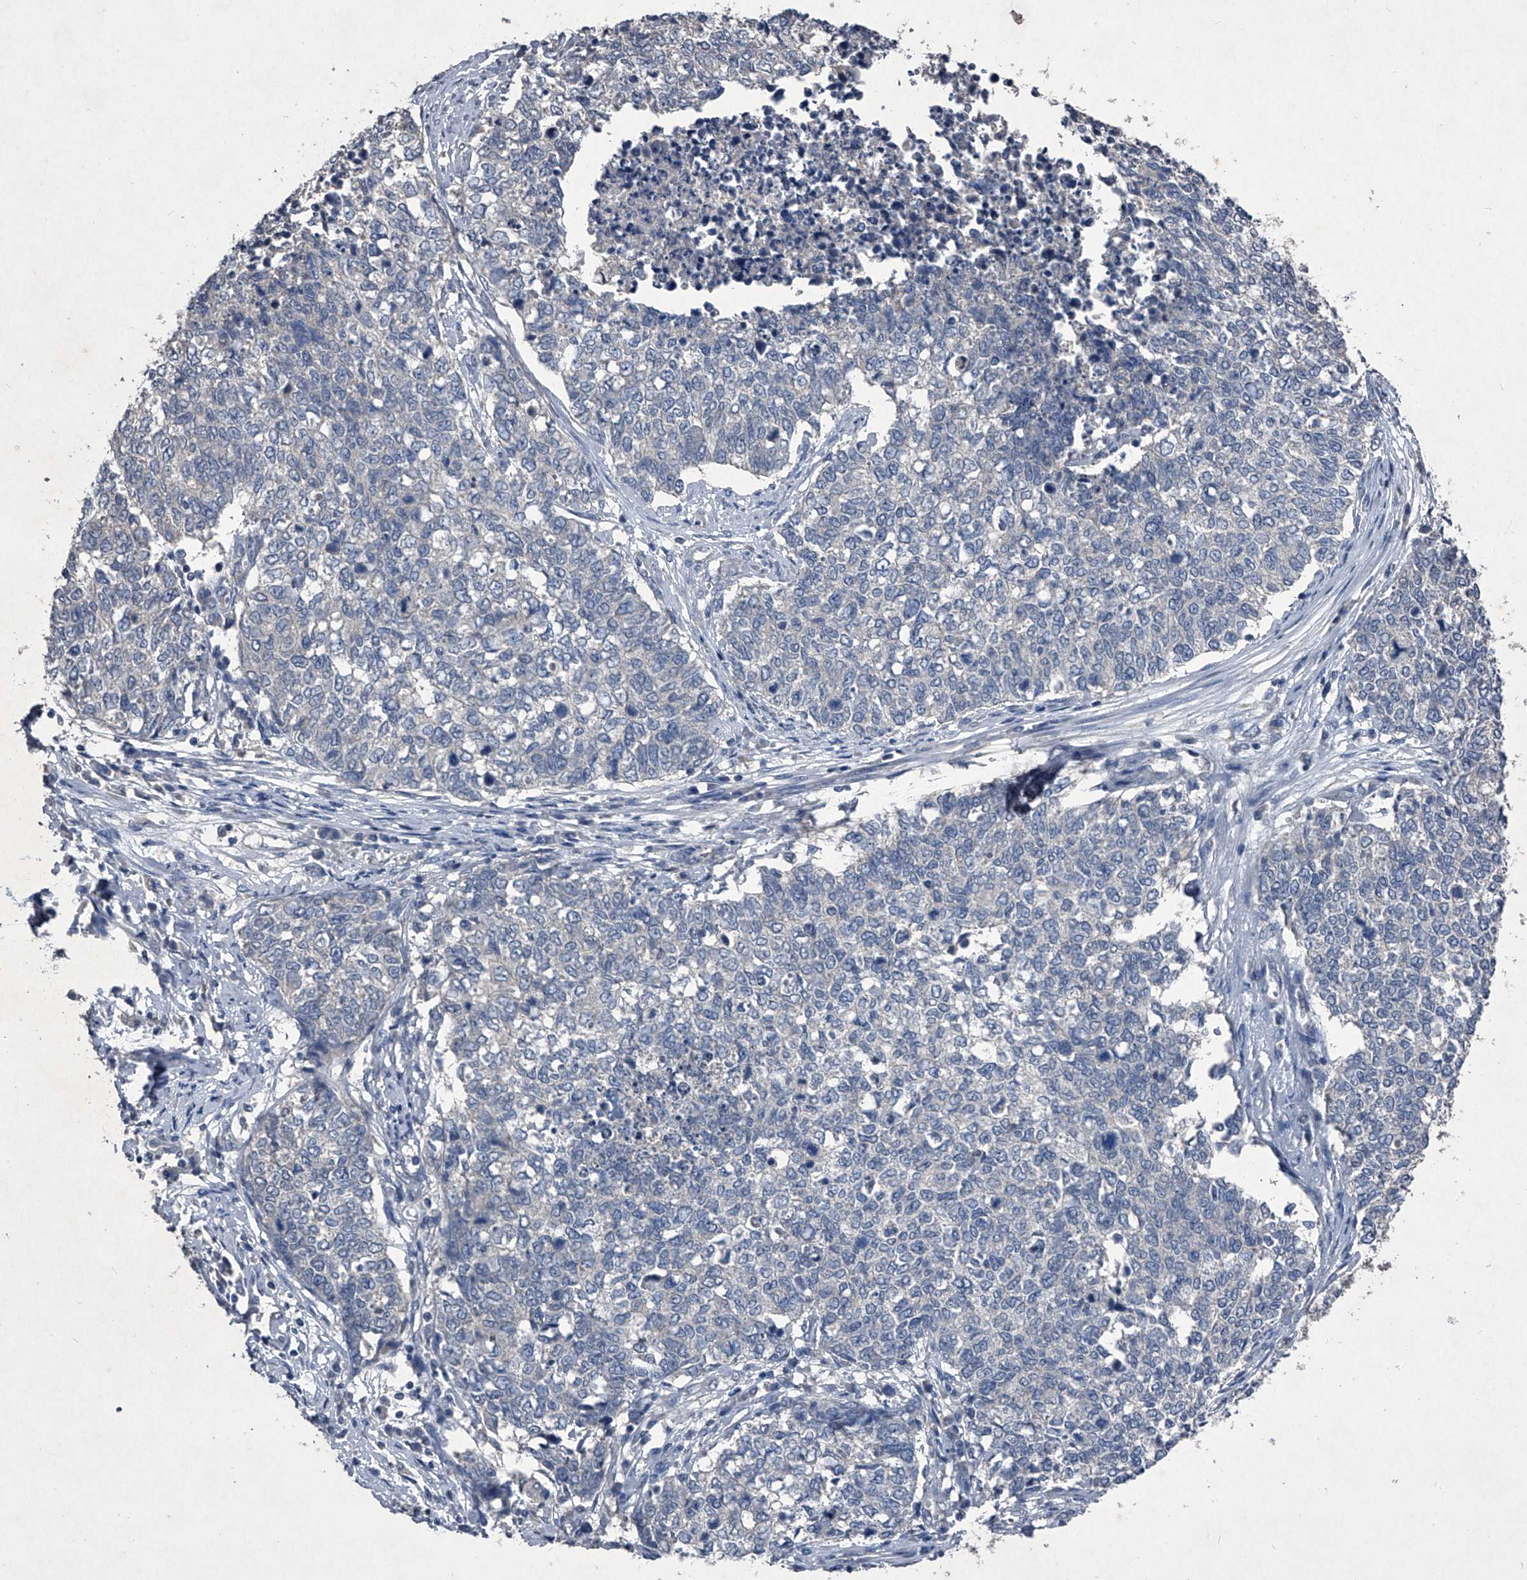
{"staining": {"intensity": "negative", "quantity": "none", "location": "none"}, "tissue": "cervical cancer", "cell_type": "Tumor cells", "image_type": "cancer", "snomed": [{"axis": "morphology", "description": "Squamous cell carcinoma, NOS"}, {"axis": "topography", "description": "Cervix"}], "caption": "IHC photomicrograph of squamous cell carcinoma (cervical) stained for a protein (brown), which reveals no expression in tumor cells.", "gene": "MAPKAP1", "patient": {"sex": "female", "age": 63}}